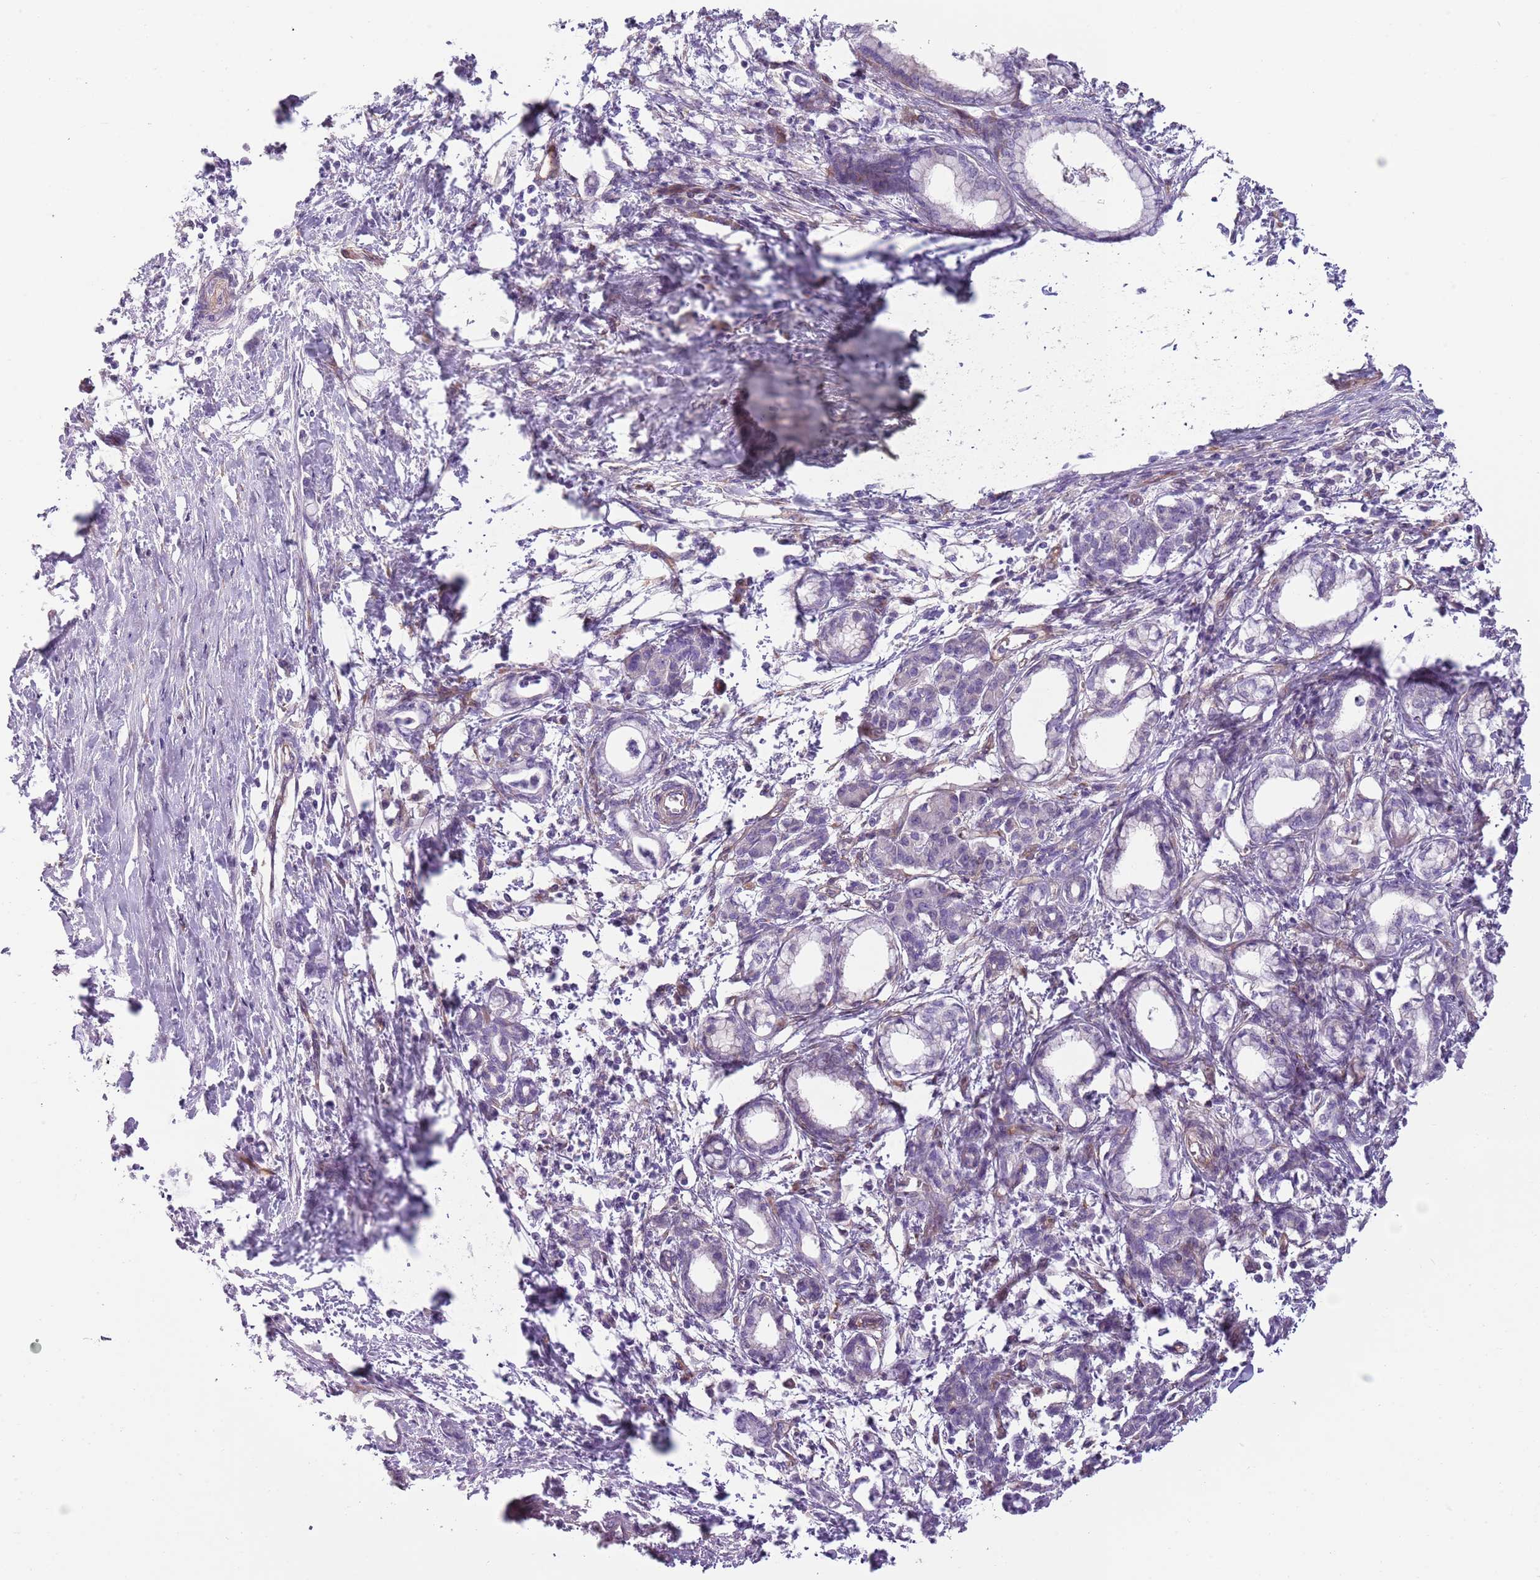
{"staining": {"intensity": "negative", "quantity": "none", "location": "none"}, "tissue": "pancreatic cancer", "cell_type": "Tumor cells", "image_type": "cancer", "snomed": [{"axis": "morphology", "description": "Adenocarcinoma, NOS"}, {"axis": "topography", "description": "Pancreas"}], "caption": "A photomicrograph of human adenocarcinoma (pancreatic) is negative for staining in tumor cells.", "gene": "SNX1", "patient": {"sex": "female", "age": 55}}